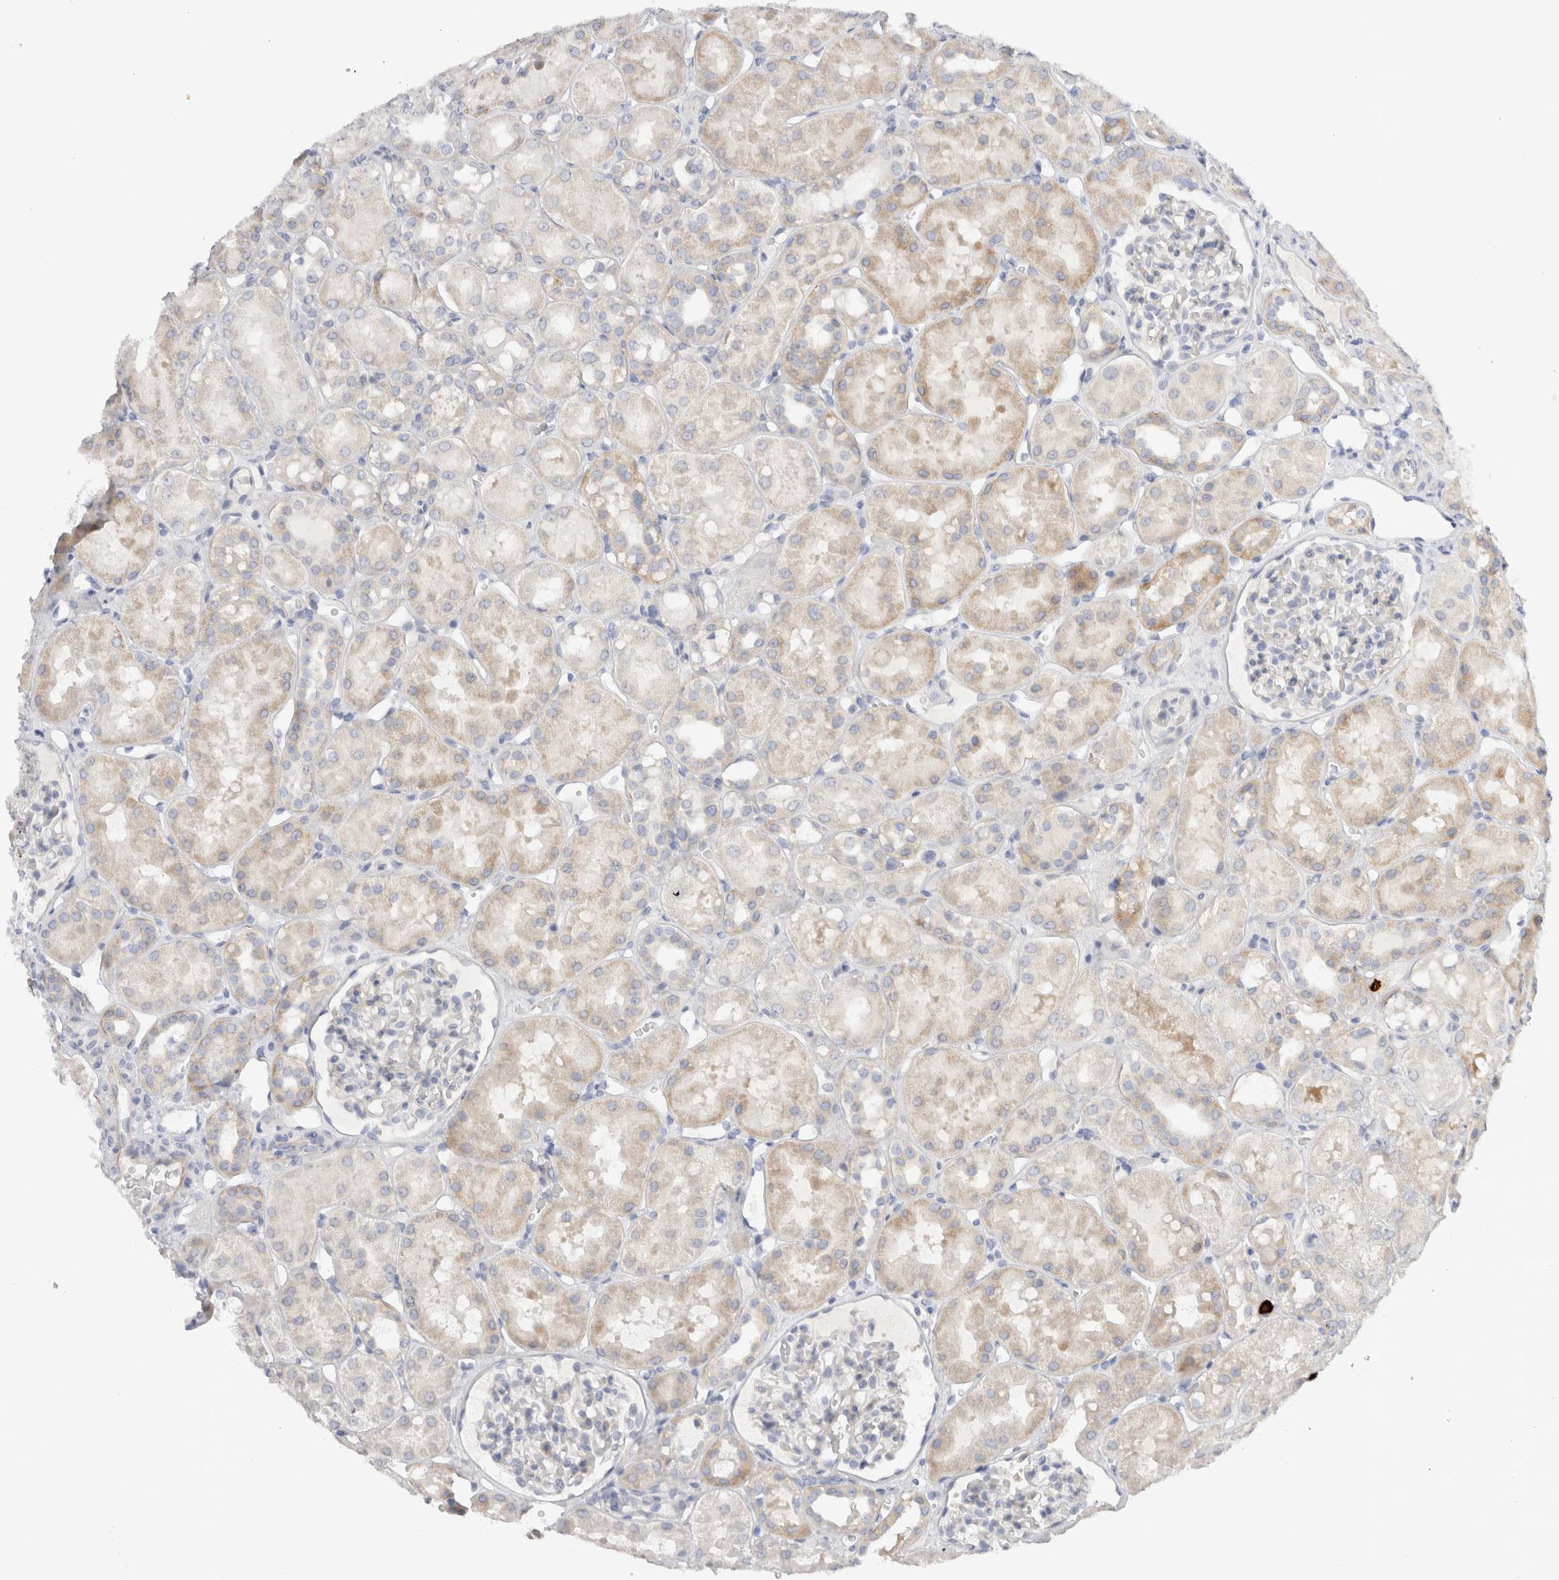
{"staining": {"intensity": "negative", "quantity": "none", "location": "none"}, "tissue": "kidney", "cell_type": "Cells in glomeruli", "image_type": "normal", "snomed": [{"axis": "morphology", "description": "Normal tissue, NOS"}, {"axis": "topography", "description": "Kidney"}], "caption": "Immunohistochemistry photomicrograph of benign kidney: kidney stained with DAB (3,3'-diaminobenzidine) exhibits no significant protein expression in cells in glomeruli. Nuclei are stained in blue.", "gene": "SPINK2", "patient": {"sex": "male", "age": 16}}